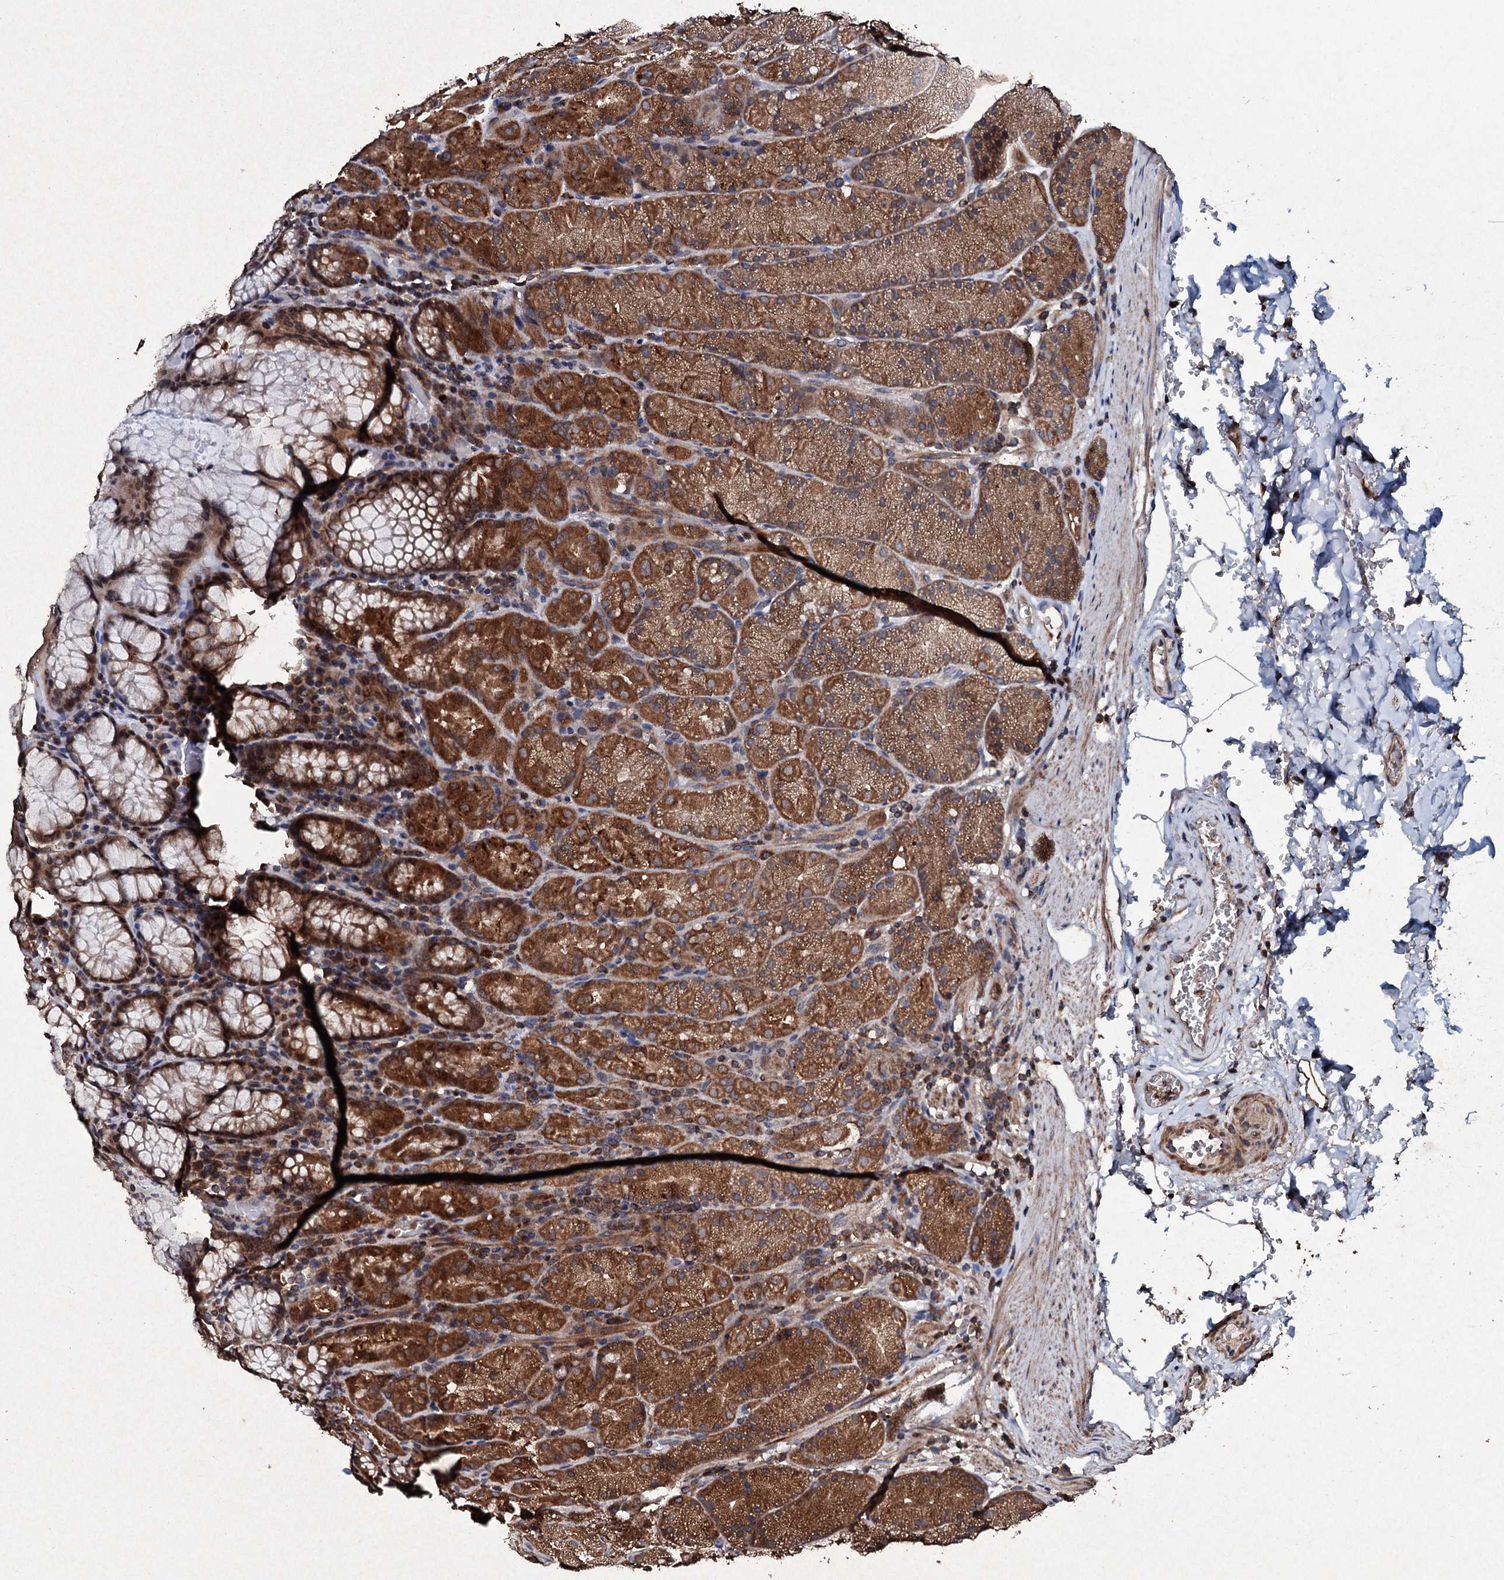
{"staining": {"intensity": "strong", "quantity": ">75%", "location": "cytoplasmic/membranous"}, "tissue": "stomach", "cell_type": "Glandular cells", "image_type": "normal", "snomed": [{"axis": "morphology", "description": "Normal tissue, NOS"}, {"axis": "topography", "description": "Stomach, upper"}, {"axis": "topography", "description": "Stomach, lower"}], "caption": "Normal stomach displays strong cytoplasmic/membranous positivity in about >75% of glandular cells, visualized by immunohistochemistry.", "gene": "SDHAF2", "patient": {"sex": "male", "age": 80}}